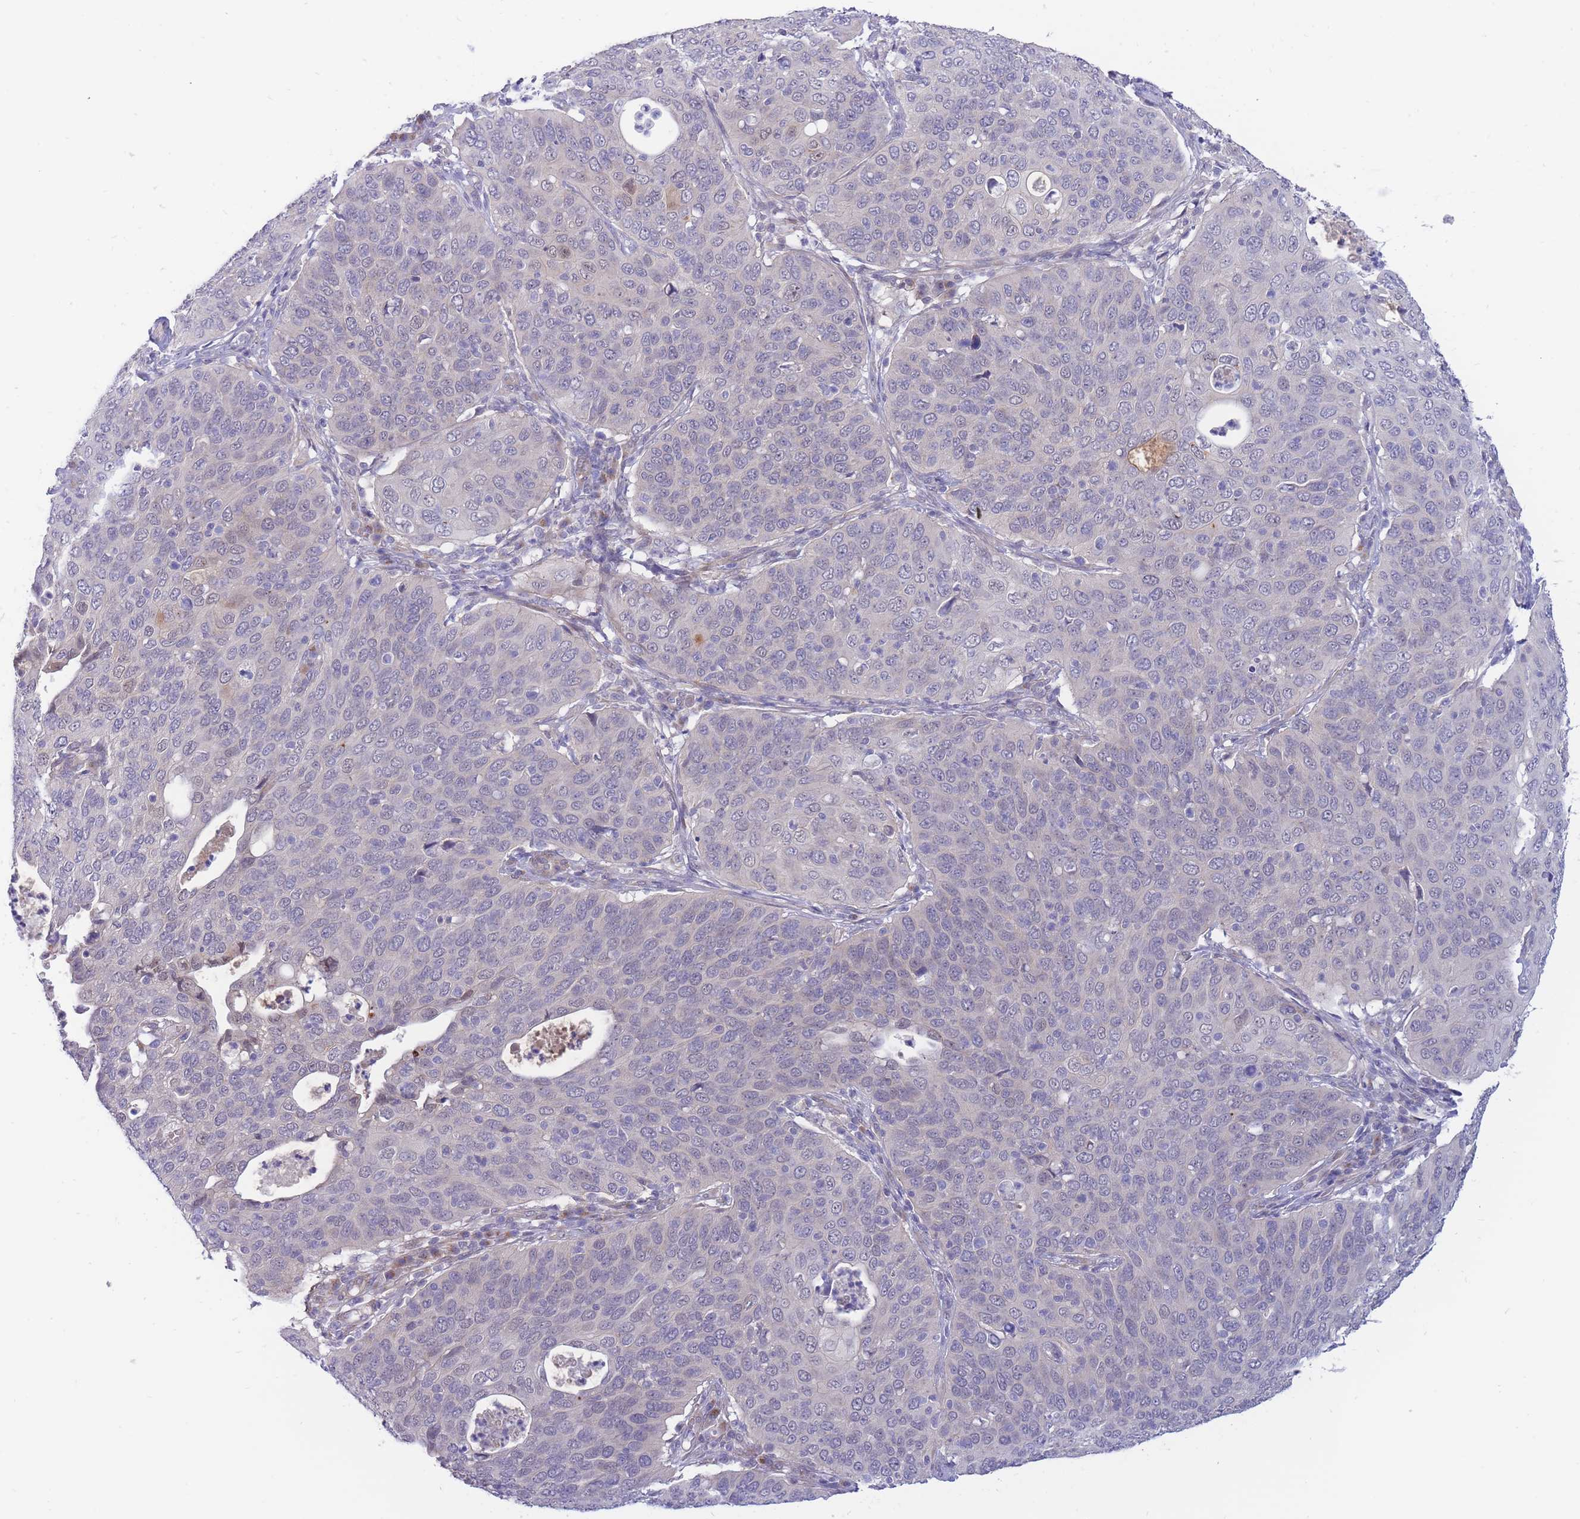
{"staining": {"intensity": "negative", "quantity": "none", "location": "none"}, "tissue": "cervical cancer", "cell_type": "Tumor cells", "image_type": "cancer", "snomed": [{"axis": "morphology", "description": "Squamous cell carcinoma, NOS"}, {"axis": "topography", "description": "Cervix"}], "caption": "Tumor cells show no significant protein expression in cervical squamous cell carcinoma.", "gene": "APOL4", "patient": {"sex": "female", "age": 36}}